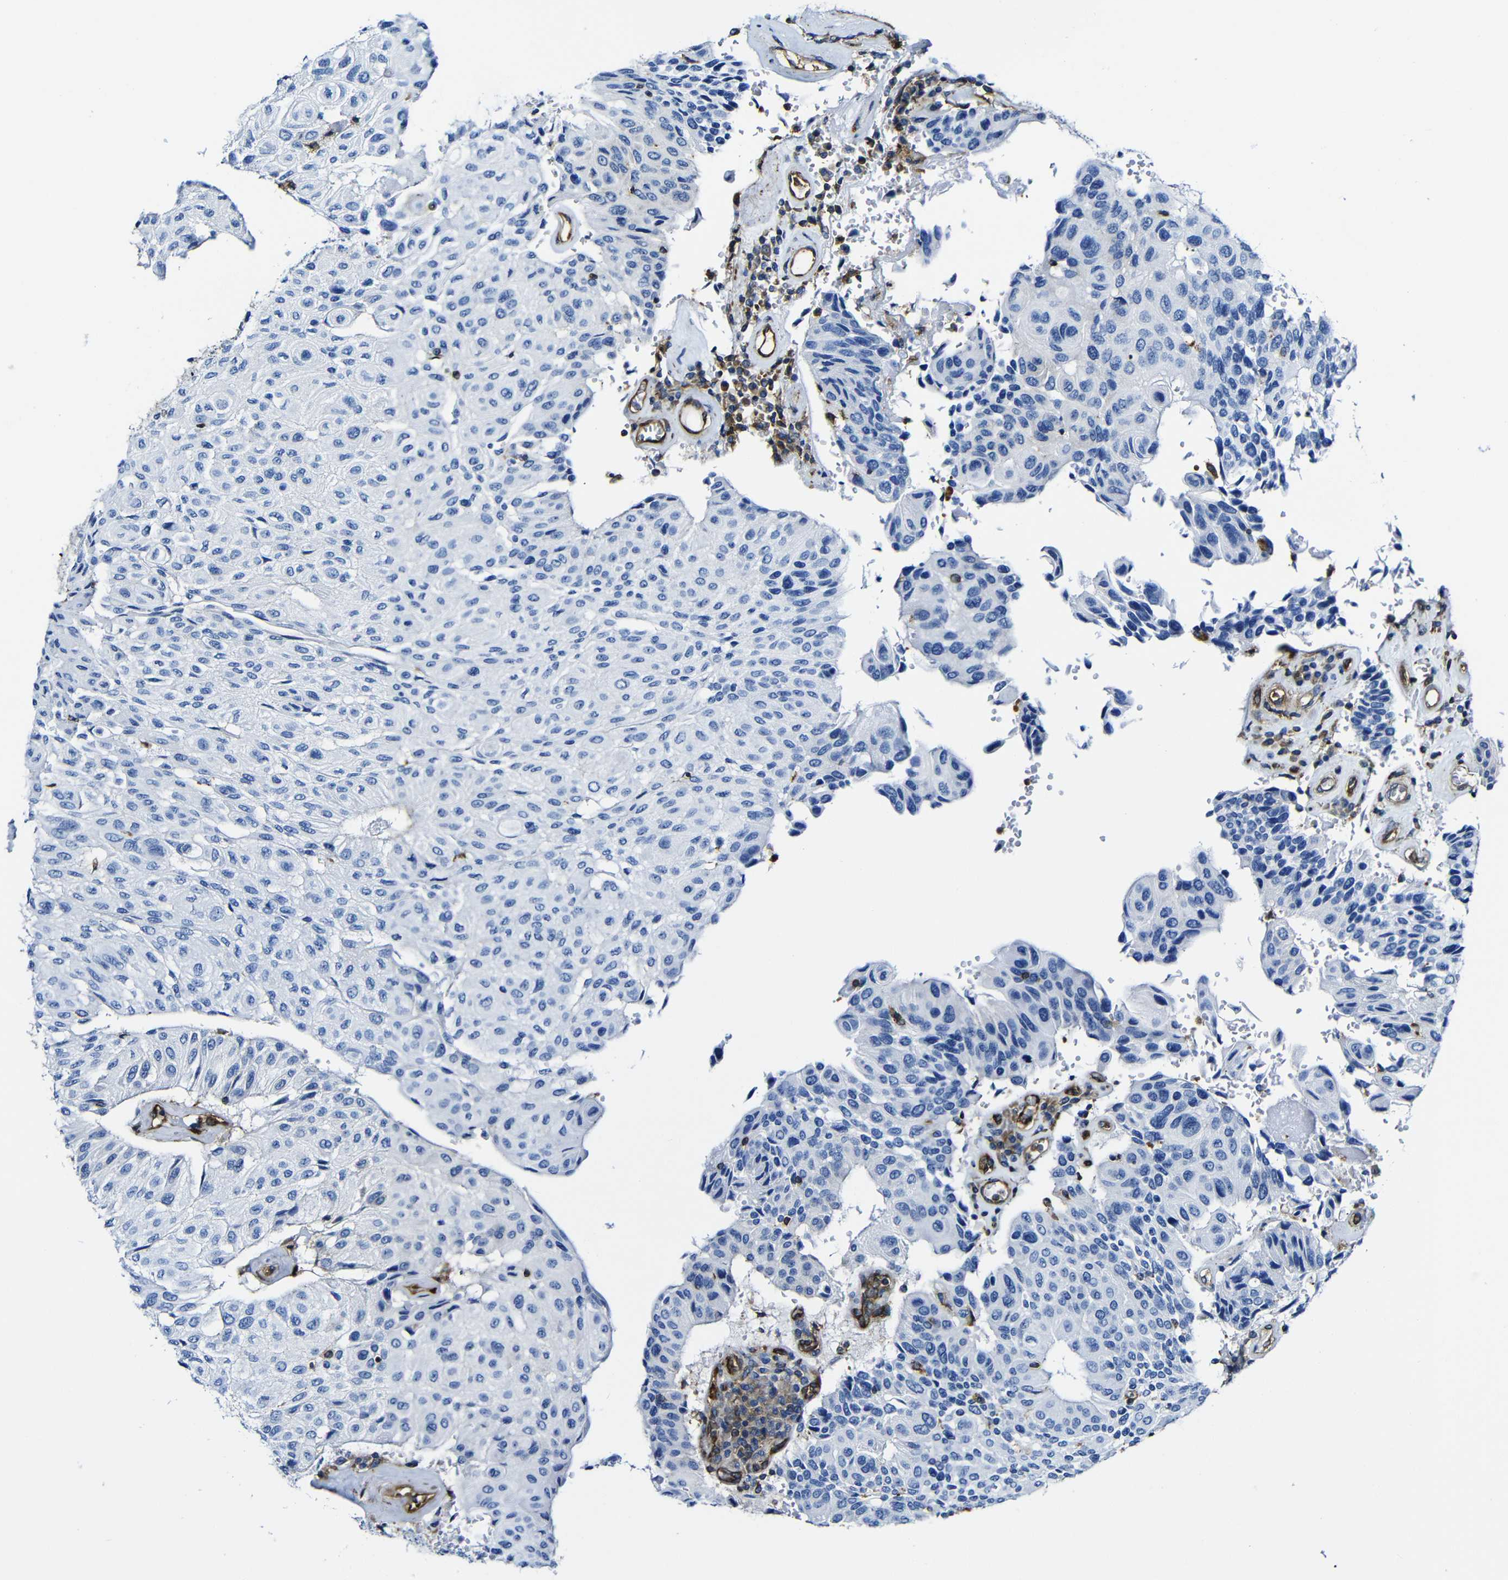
{"staining": {"intensity": "negative", "quantity": "none", "location": "none"}, "tissue": "urothelial cancer", "cell_type": "Tumor cells", "image_type": "cancer", "snomed": [{"axis": "morphology", "description": "Urothelial carcinoma, High grade"}, {"axis": "topography", "description": "Urinary bladder"}], "caption": "Human urothelial cancer stained for a protein using immunohistochemistry shows no expression in tumor cells.", "gene": "MSN", "patient": {"sex": "male", "age": 66}}